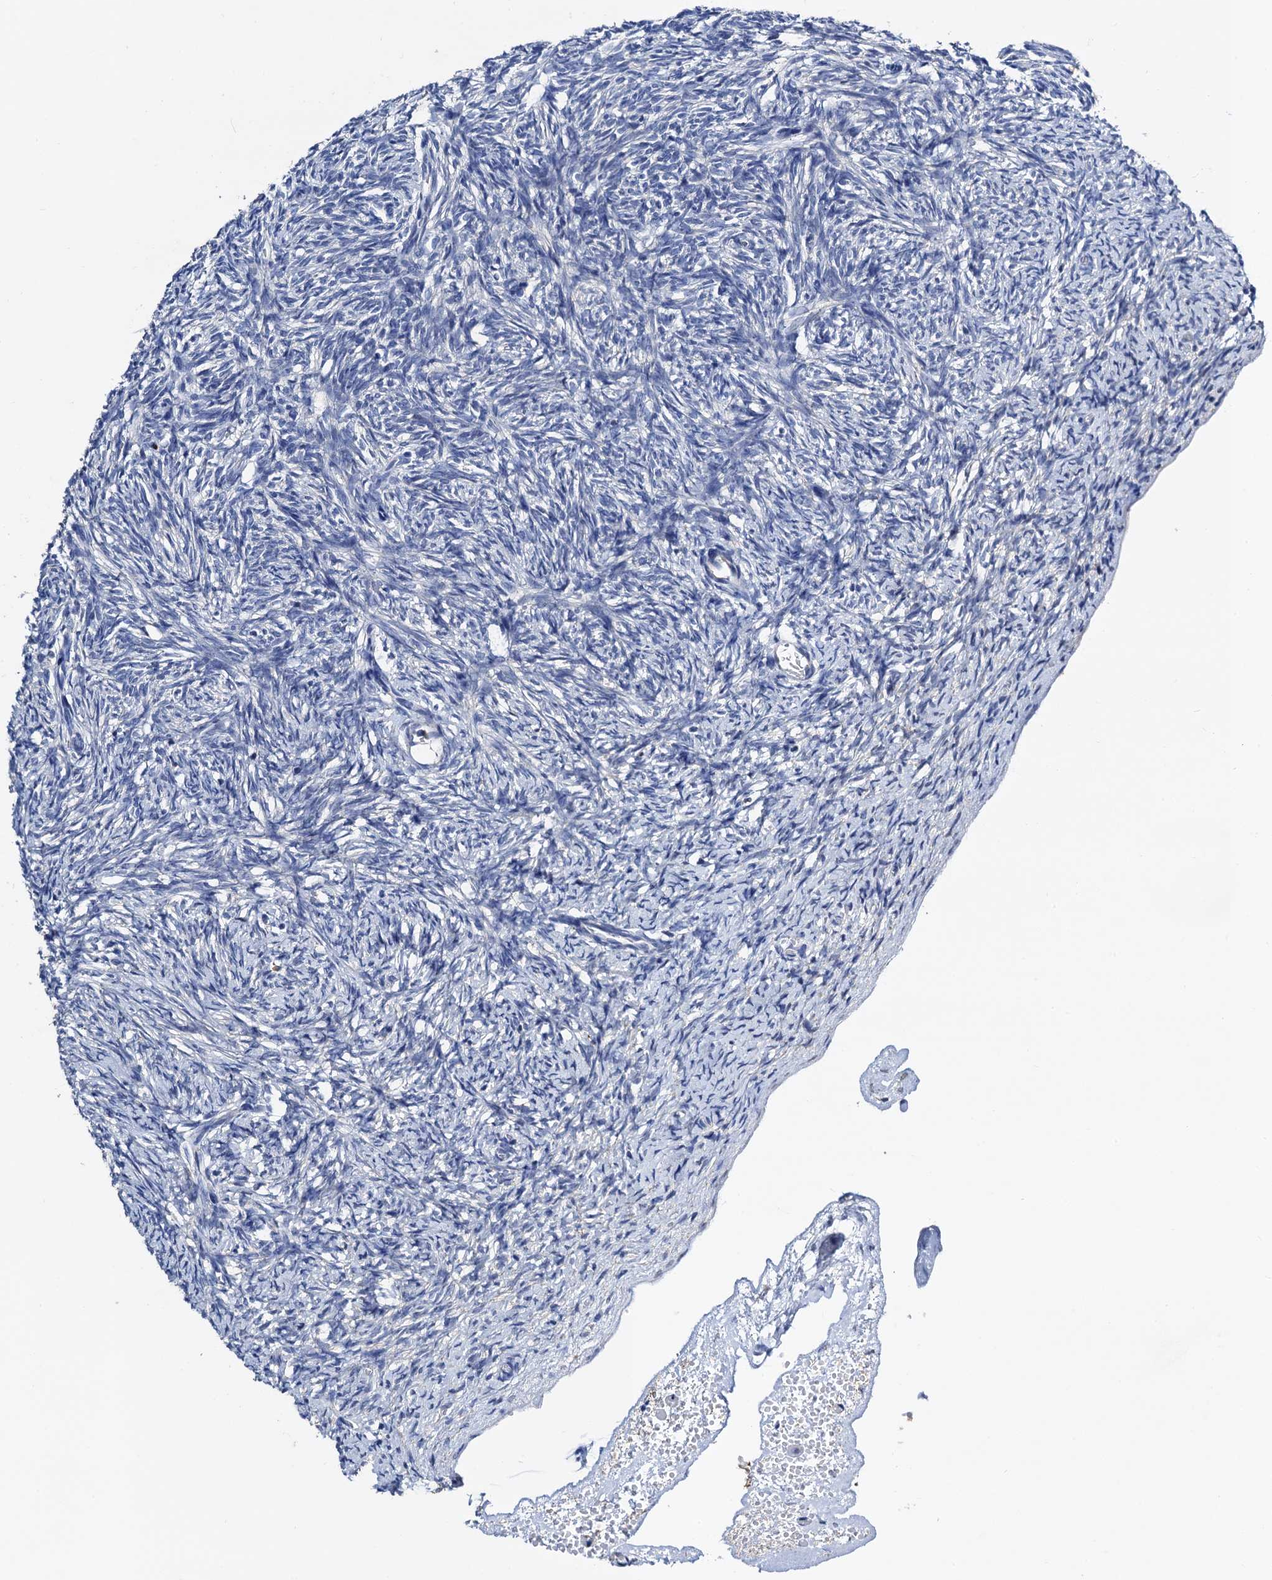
{"staining": {"intensity": "negative", "quantity": "none", "location": "none"}, "tissue": "ovary", "cell_type": "Ovarian stroma cells", "image_type": "normal", "snomed": [{"axis": "morphology", "description": "Normal tissue, NOS"}, {"axis": "topography", "description": "Ovary"}], "caption": "This micrograph is of unremarkable ovary stained with immunohistochemistry (IHC) to label a protein in brown with the nuclei are counter-stained blue. There is no positivity in ovarian stroma cells.", "gene": "FREM3", "patient": {"sex": "female", "age": 34}}